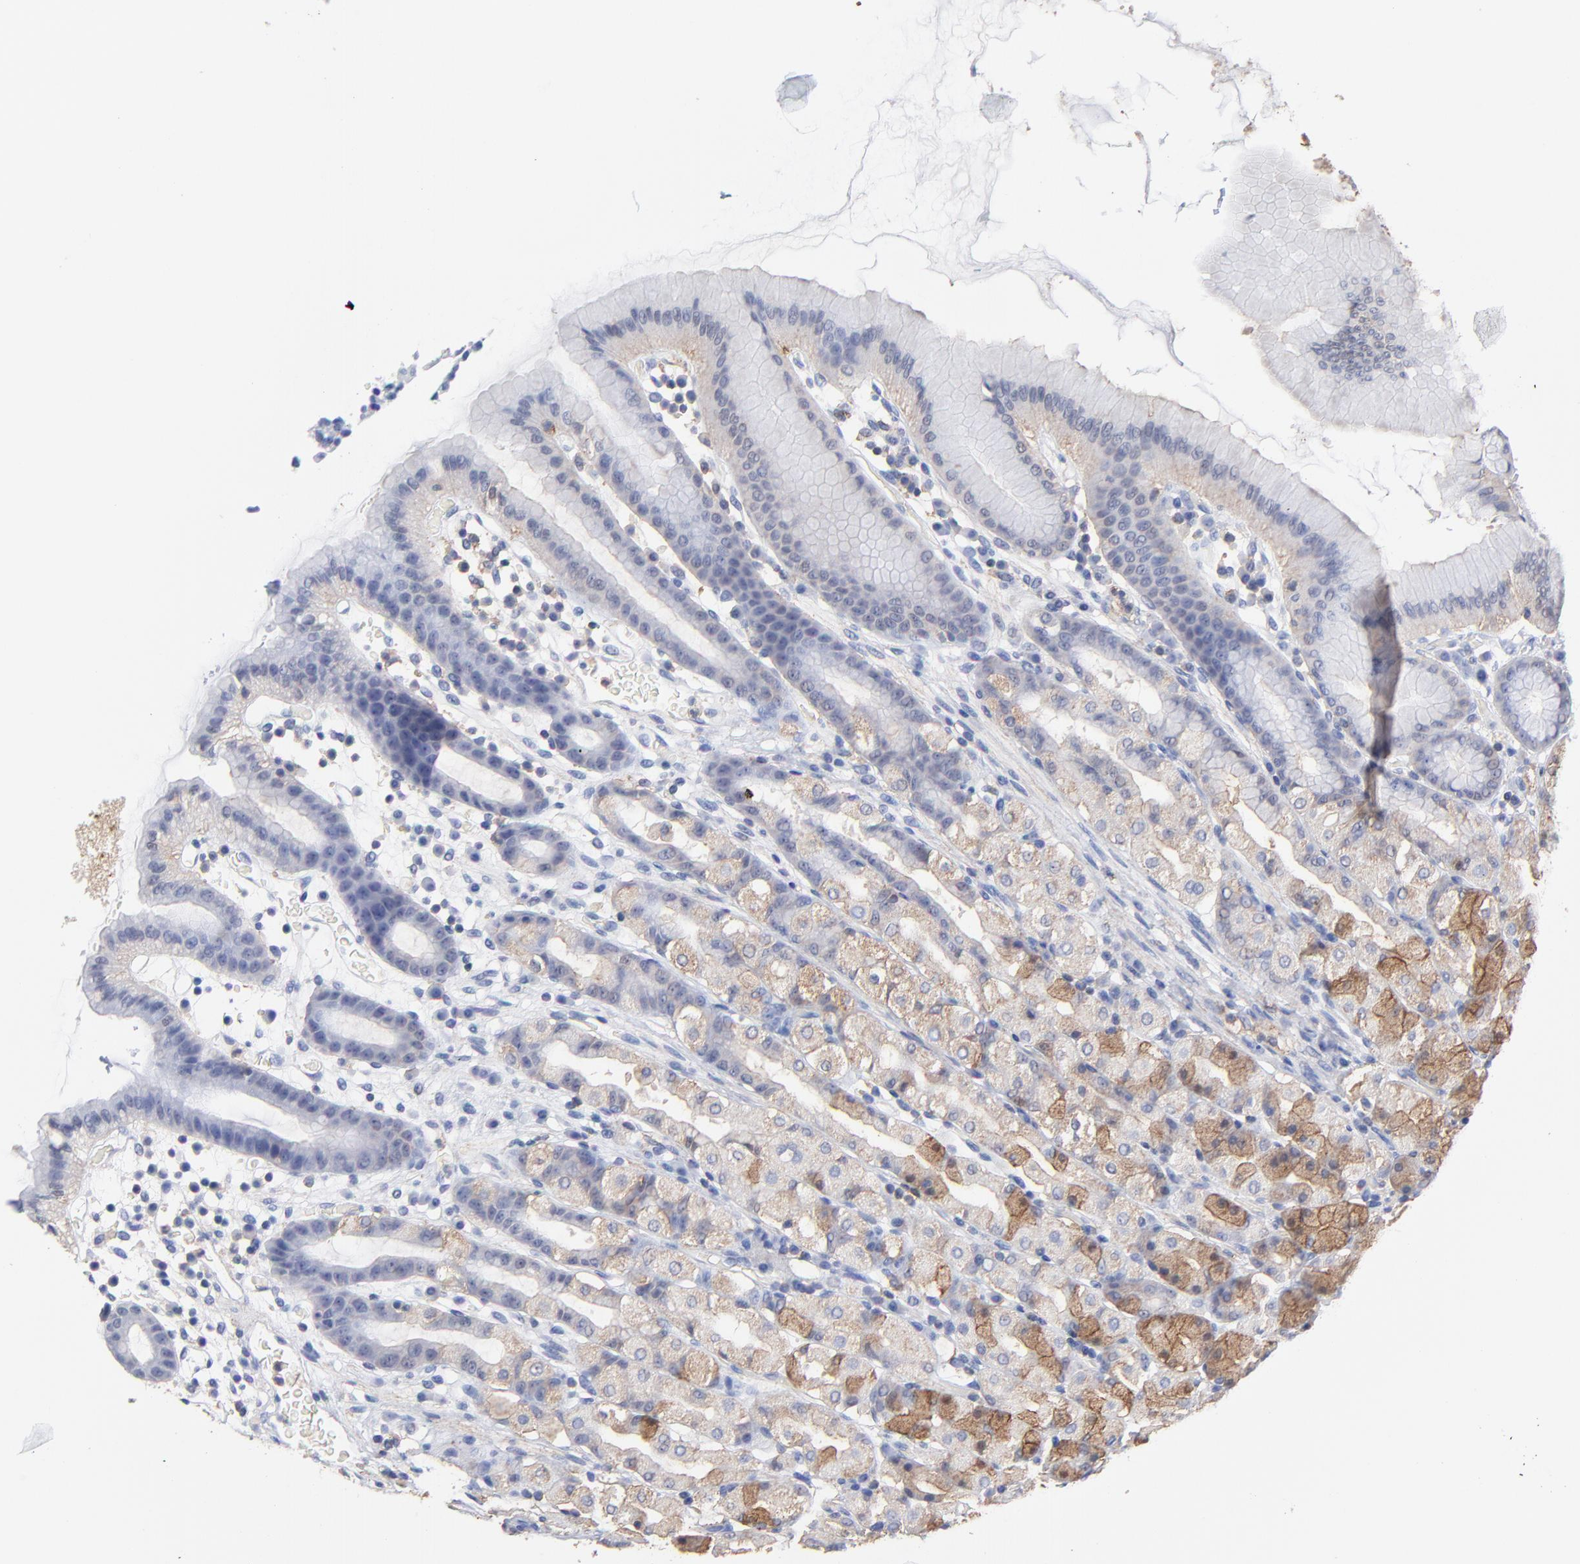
{"staining": {"intensity": "moderate", "quantity": ">75%", "location": "cytoplasmic/membranous"}, "tissue": "stomach", "cell_type": "Glandular cells", "image_type": "normal", "snomed": [{"axis": "morphology", "description": "Normal tissue, NOS"}, {"axis": "topography", "description": "Stomach, upper"}], "caption": "Protein expression analysis of unremarkable human stomach reveals moderate cytoplasmic/membranous positivity in about >75% of glandular cells.", "gene": "ASL", "patient": {"sex": "male", "age": 68}}